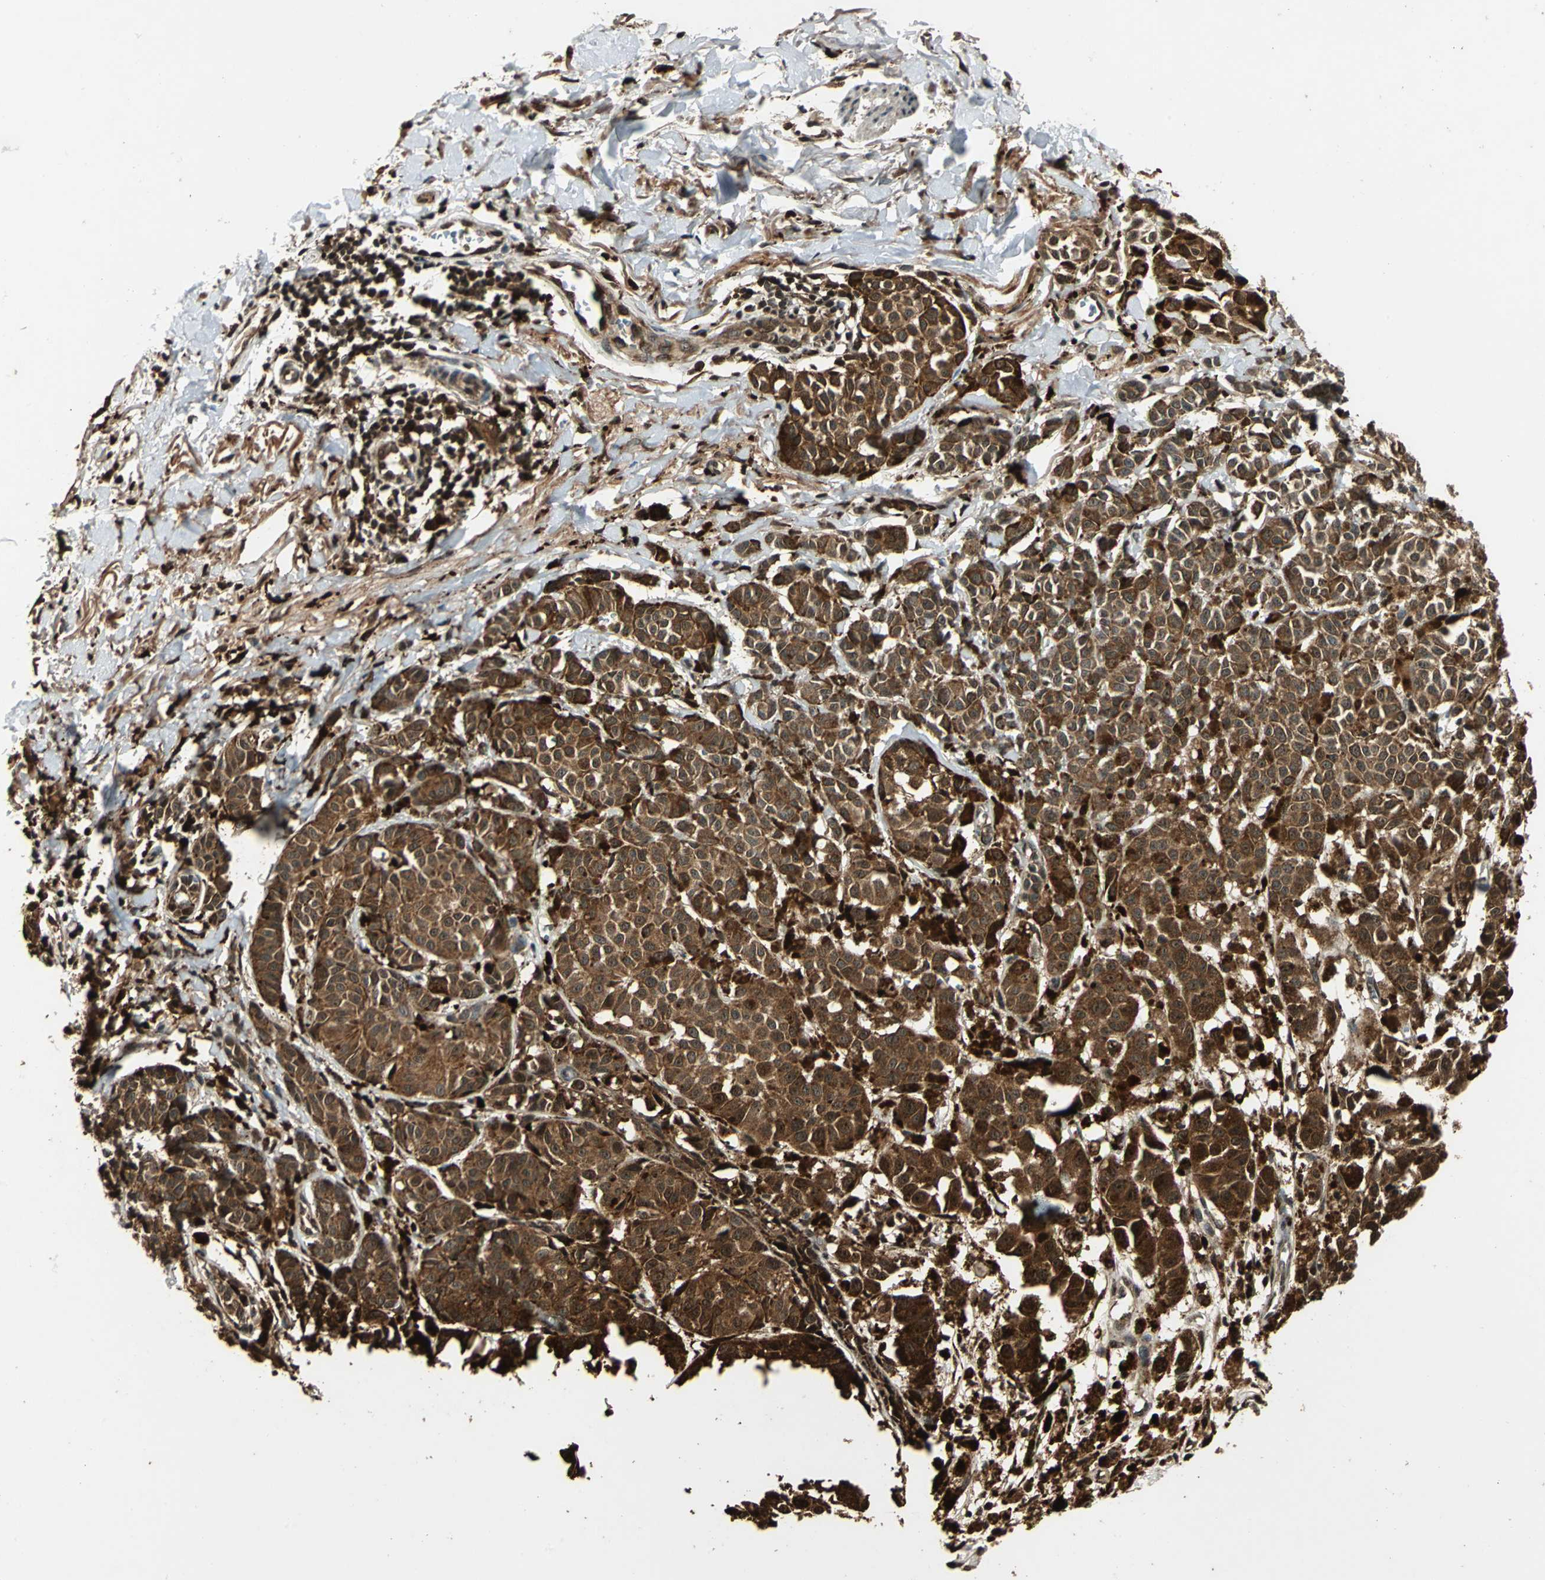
{"staining": {"intensity": "strong", "quantity": ">75%", "location": "cytoplasmic/membranous,nuclear"}, "tissue": "melanoma", "cell_type": "Tumor cells", "image_type": "cancer", "snomed": [{"axis": "morphology", "description": "Malignant melanoma, NOS"}, {"axis": "topography", "description": "Skin"}], "caption": "Malignant melanoma stained for a protein shows strong cytoplasmic/membranous and nuclear positivity in tumor cells. Using DAB (3,3'-diaminobenzidine) (brown) and hematoxylin (blue) stains, captured at high magnification using brightfield microscopy.", "gene": "PPP1R13L", "patient": {"sex": "male", "age": 76}}